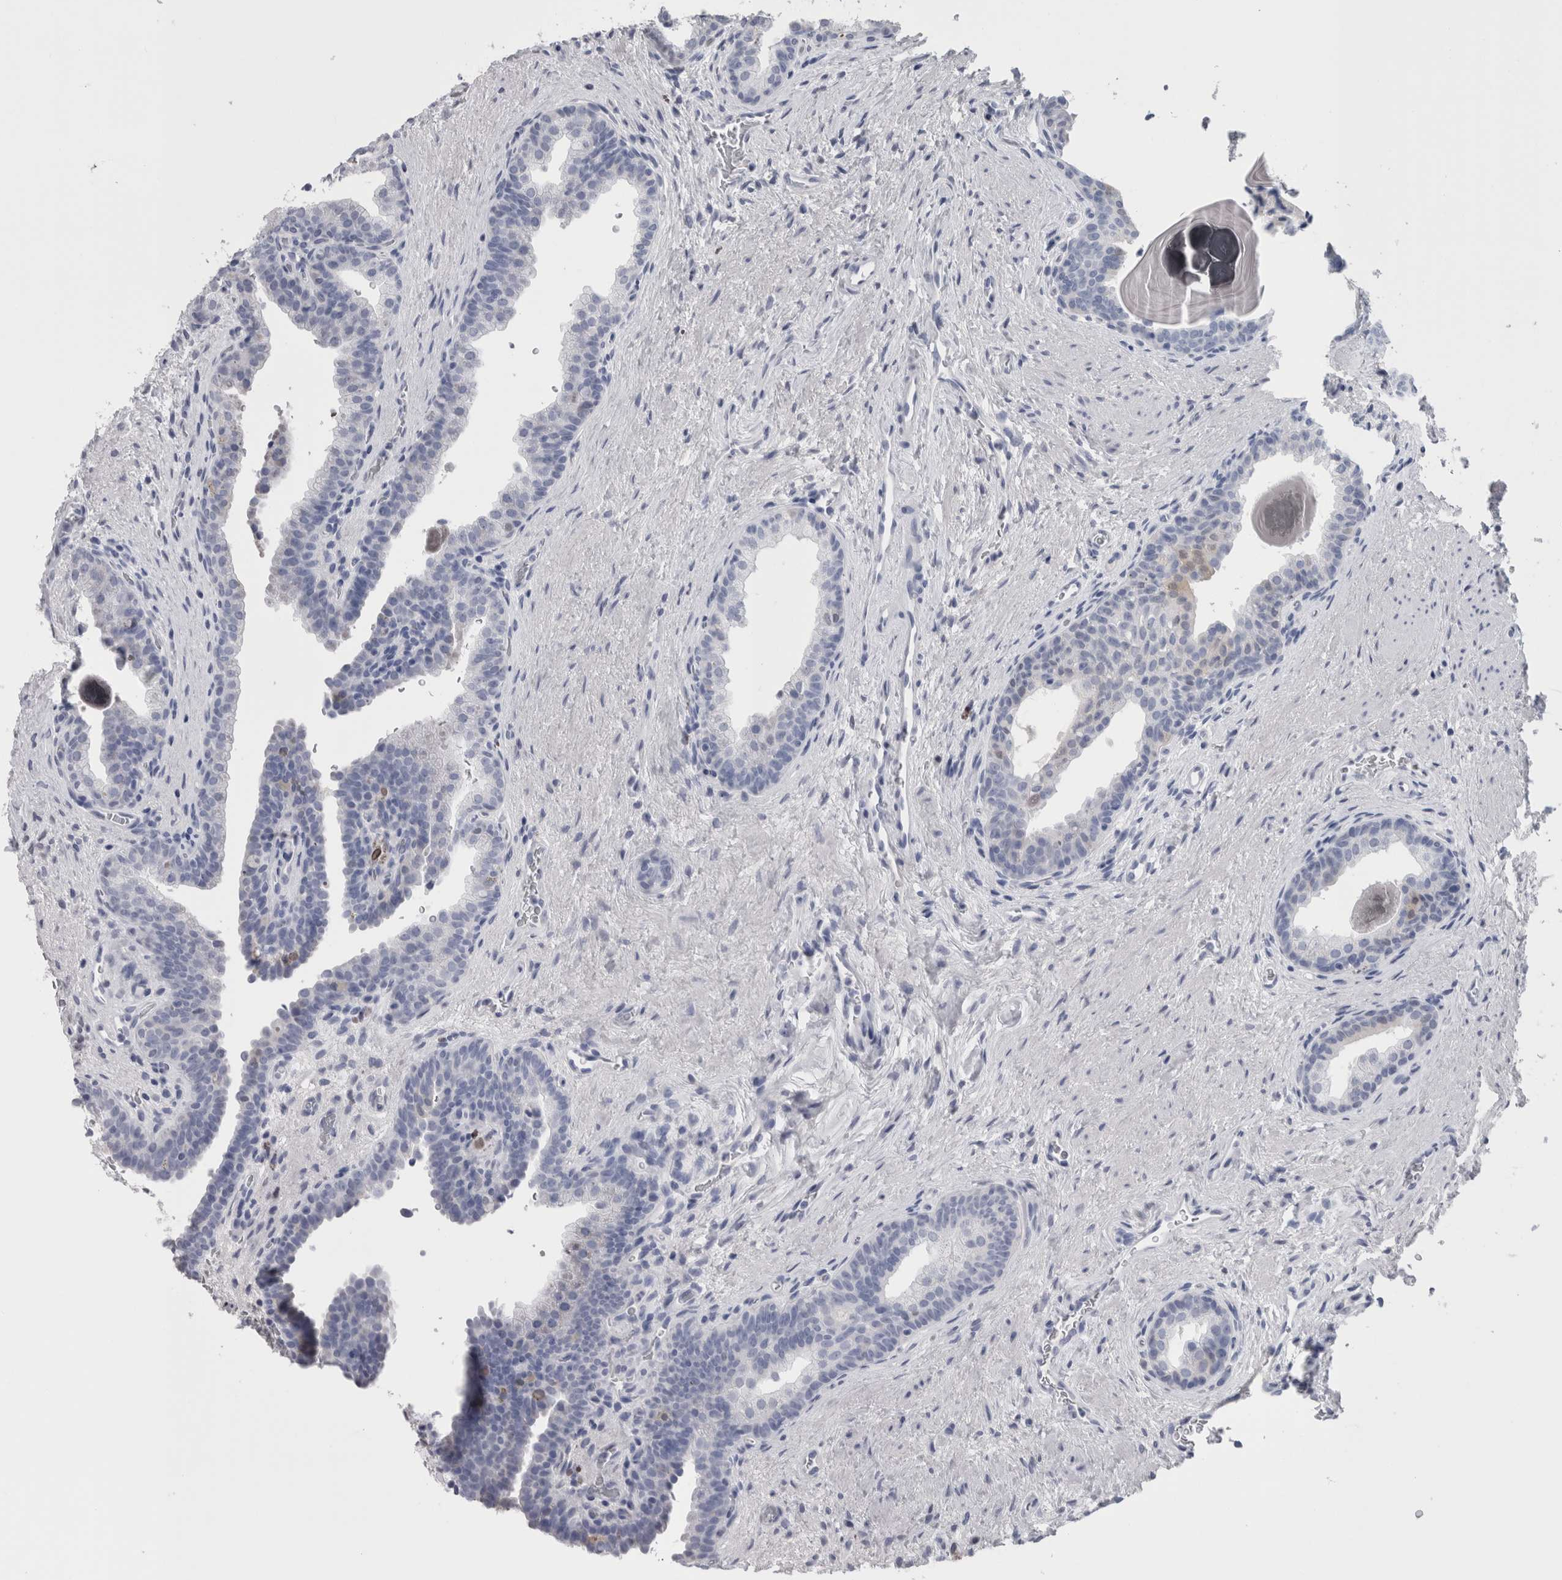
{"staining": {"intensity": "negative", "quantity": "none", "location": "none"}, "tissue": "prostate", "cell_type": "Glandular cells", "image_type": "normal", "snomed": [{"axis": "morphology", "description": "Normal tissue, NOS"}, {"axis": "topography", "description": "Prostate"}], "caption": "IHC image of normal prostate stained for a protein (brown), which exhibits no staining in glandular cells.", "gene": "CA8", "patient": {"sex": "male", "age": 48}}